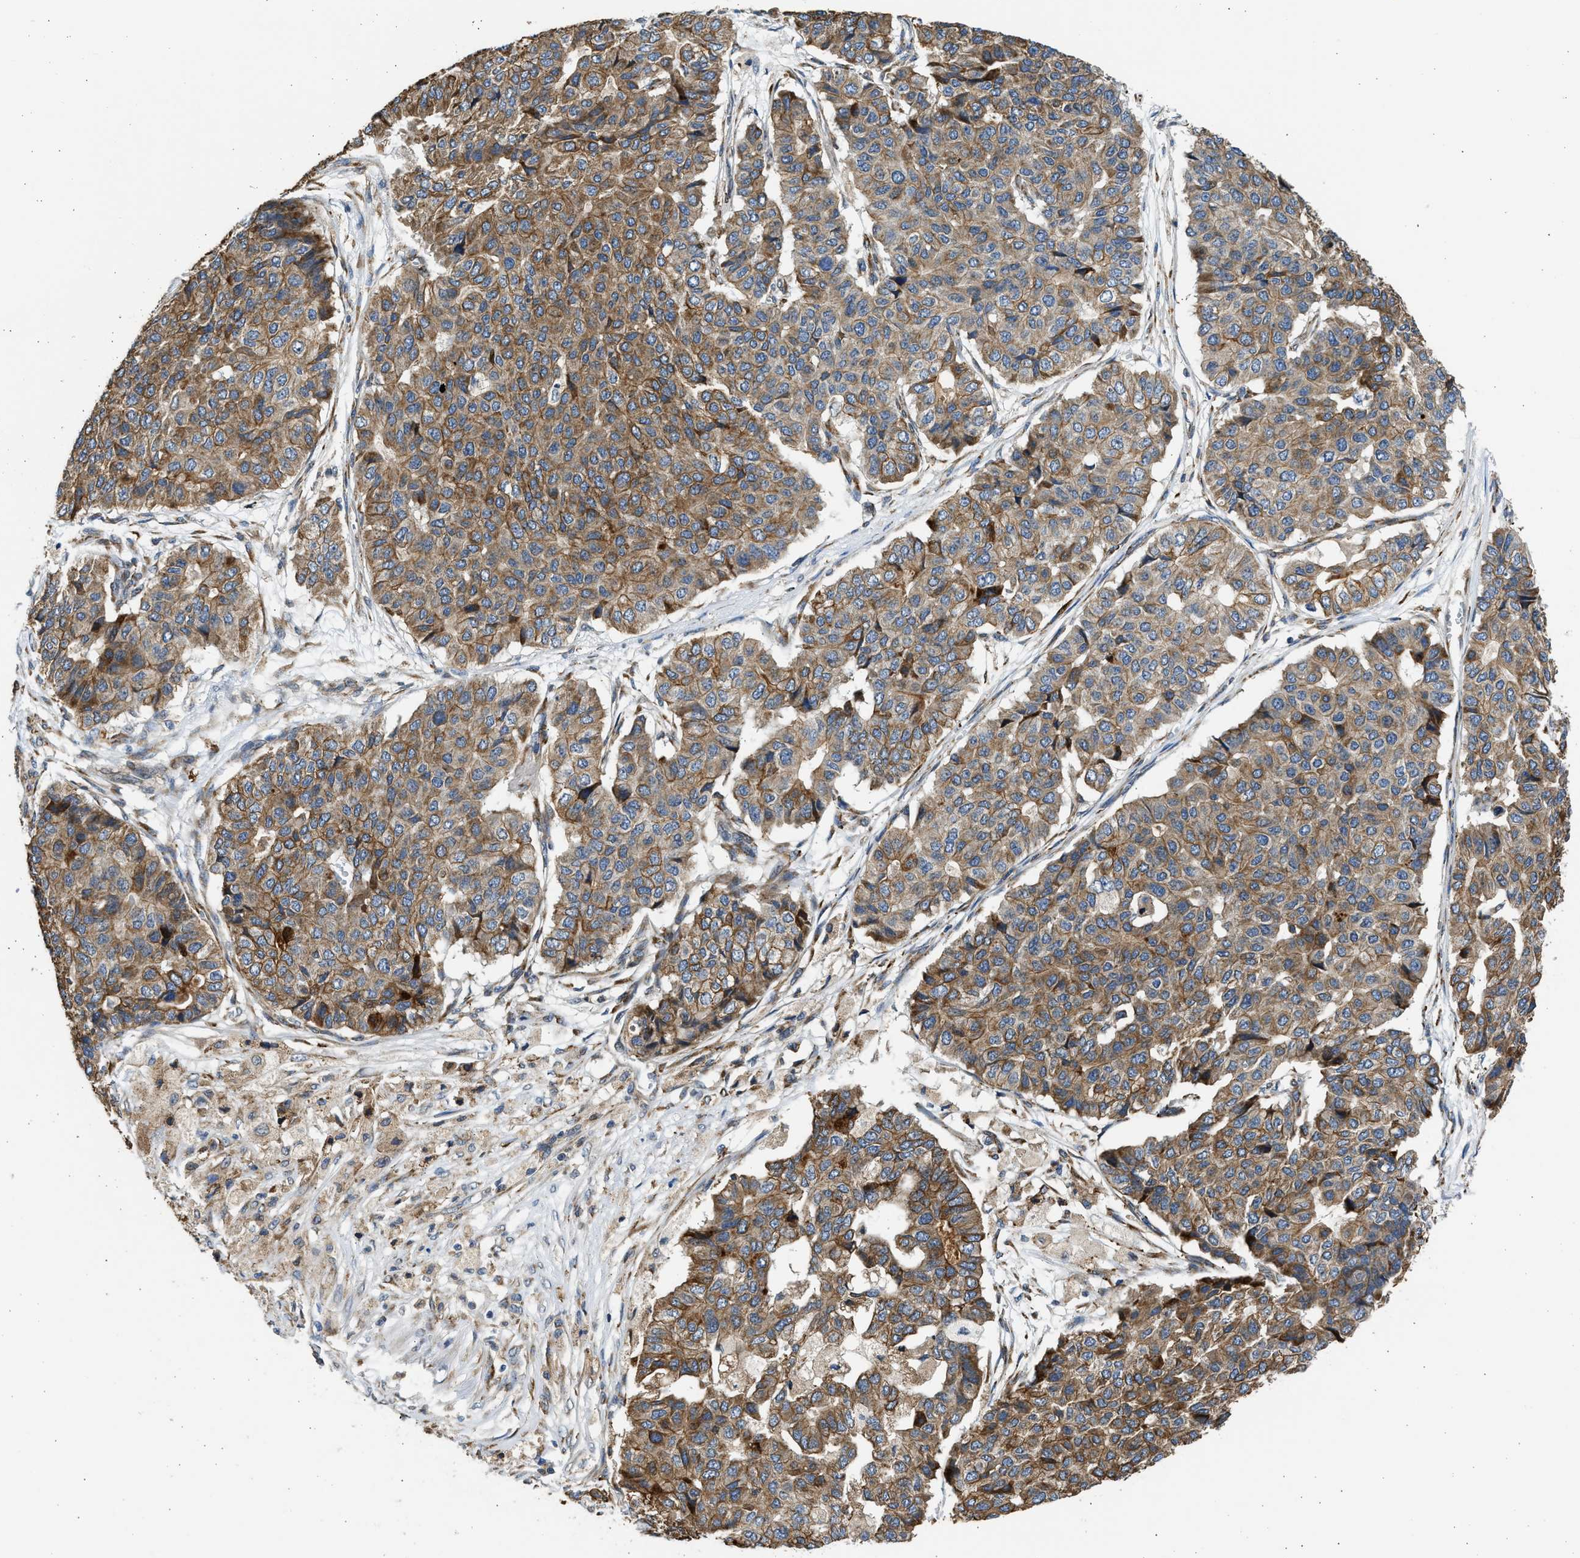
{"staining": {"intensity": "strong", "quantity": ">75%", "location": "cytoplasmic/membranous"}, "tissue": "pancreatic cancer", "cell_type": "Tumor cells", "image_type": "cancer", "snomed": [{"axis": "morphology", "description": "Adenocarcinoma, NOS"}, {"axis": "topography", "description": "Pancreas"}], "caption": "This is an image of immunohistochemistry (IHC) staining of adenocarcinoma (pancreatic), which shows strong expression in the cytoplasmic/membranous of tumor cells.", "gene": "PLD2", "patient": {"sex": "male", "age": 50}}